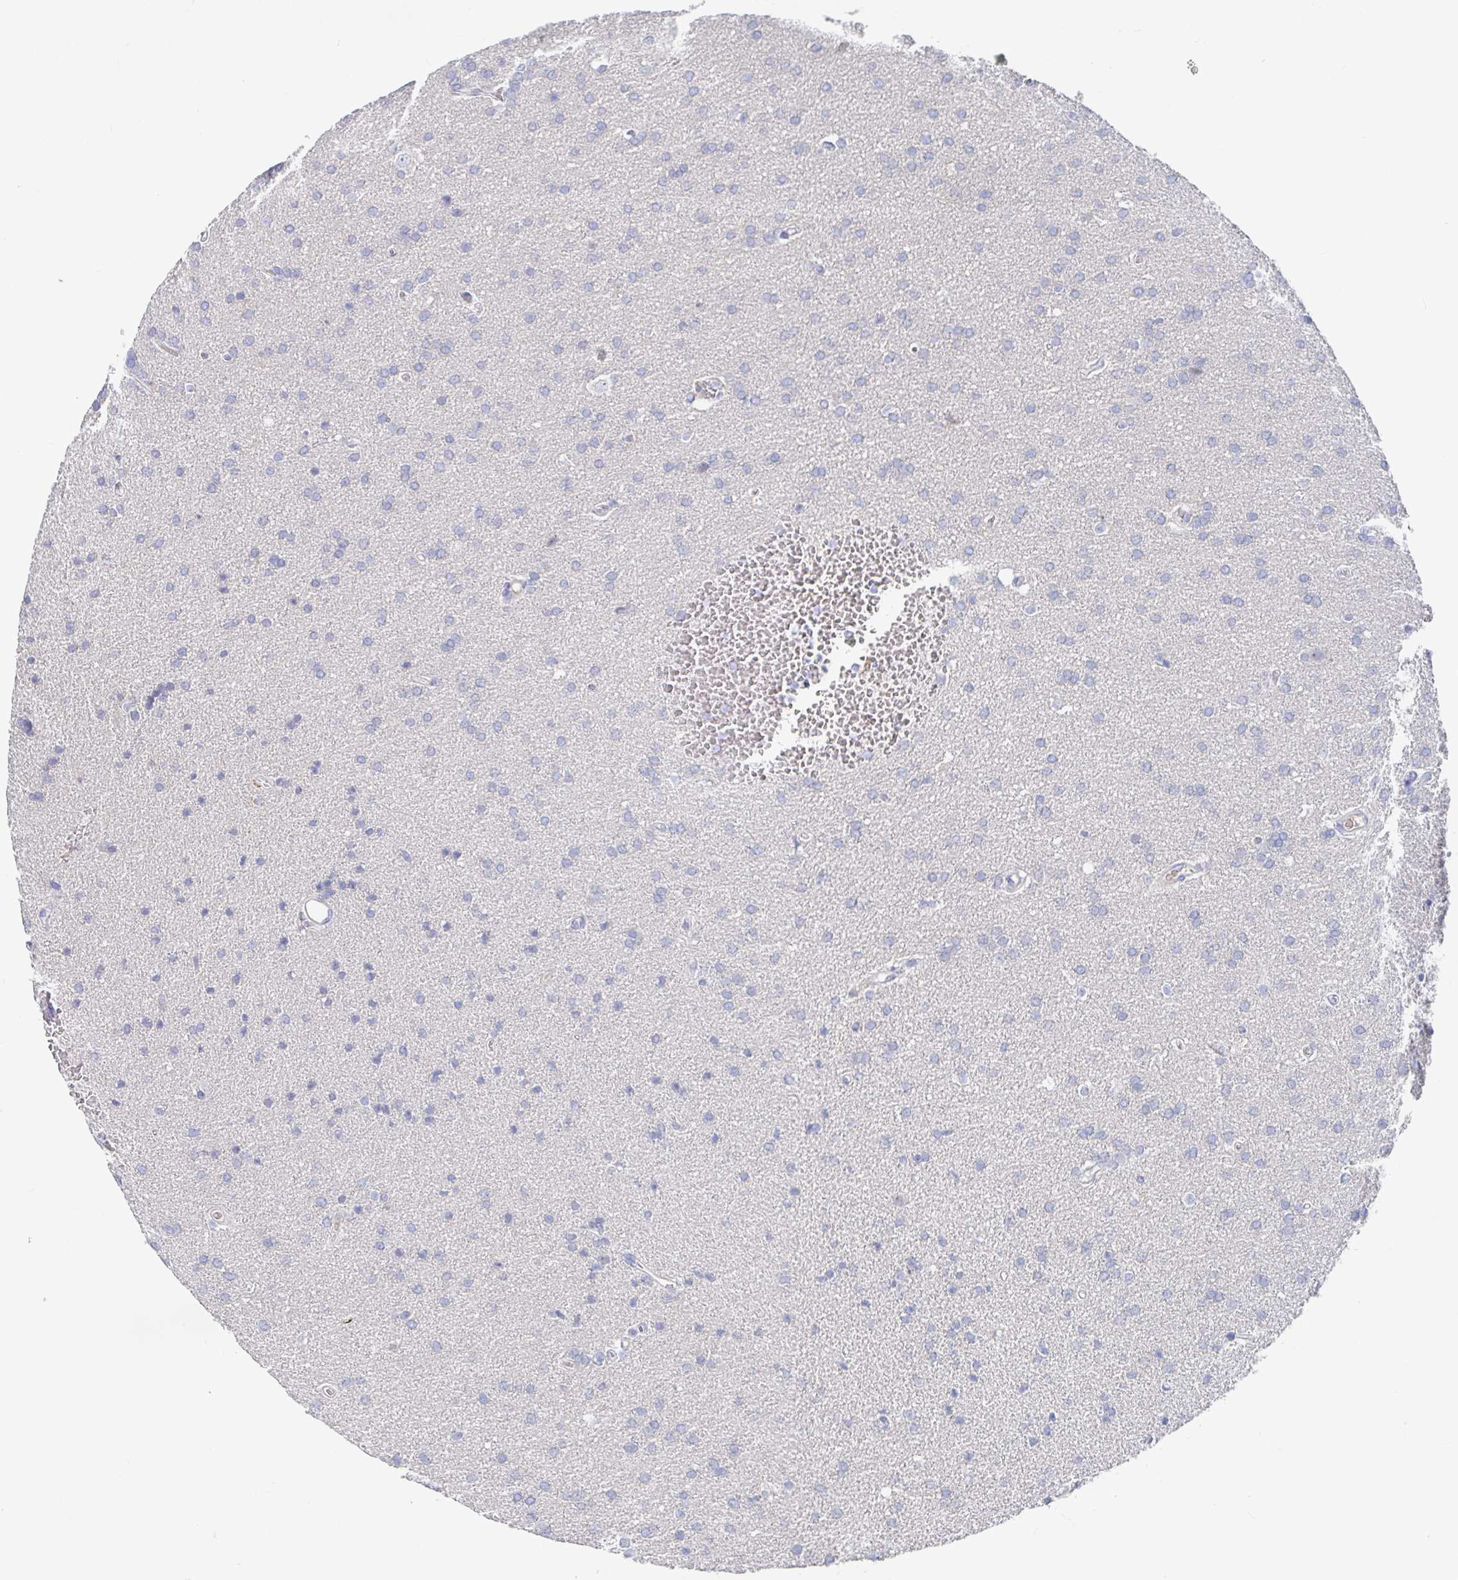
{"staining": {"intensity": "negative", "quantity": "none", "location": "none"}, "tissue": "glioma", "cell_type": "Tumor cells", "image_type": "cancer", "snomed": [{"axis": "morphology", "description": "Glioma, malignant, Low grade"}, {"axis": "topography", "description": "Brain"}], "caption": "An IHC image of glioma is shown. There is no staining in tumor cells of glioma. (Immunohistochemistry (ihc), brightfield microscopy, high magnification).", "gene": "GPR148", "patient": {"sex": "female", "age": 34}}